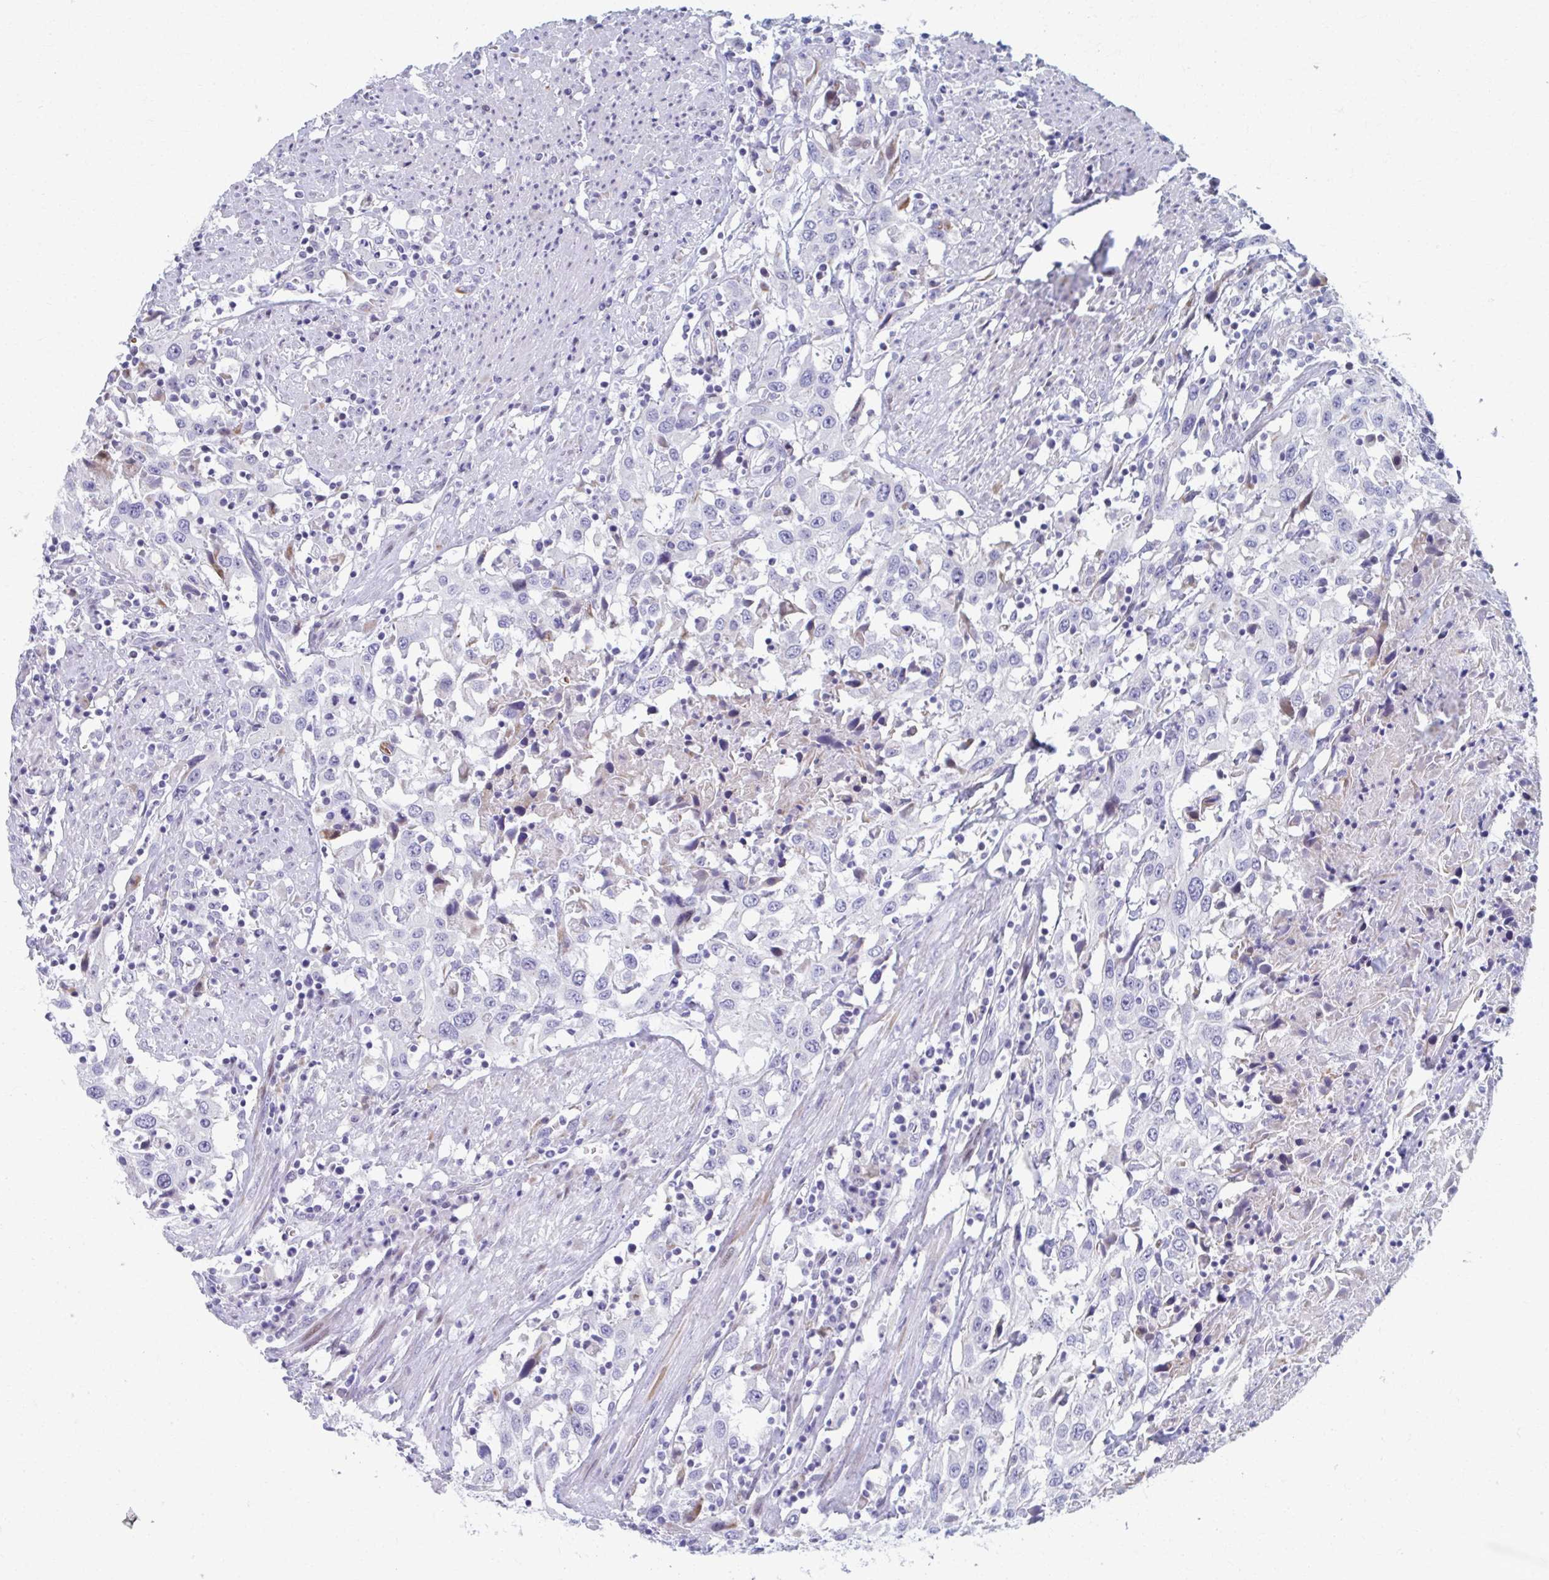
{"staining": {"intensity": "negative", "quantity": "none", "location": "none"}, "tissue": "urothelial cancer", "cell_type": "Tumor cells", "image_type": "cancer", "snomed": [{"axis": "morphology", "description": "Urothelial carcinoma, High grade"}, {"axis": "topography", "description": "Urinary bladder"}], "caption": "Tumor cells show no significant positivity in high-grade urothelial carcinoma. (DAB (3,3'-diaminobenzidine) immunohistochemistry, high magnification).", "gene": "ABHD16B", "patient": {"sex": "male", "age": 61}}